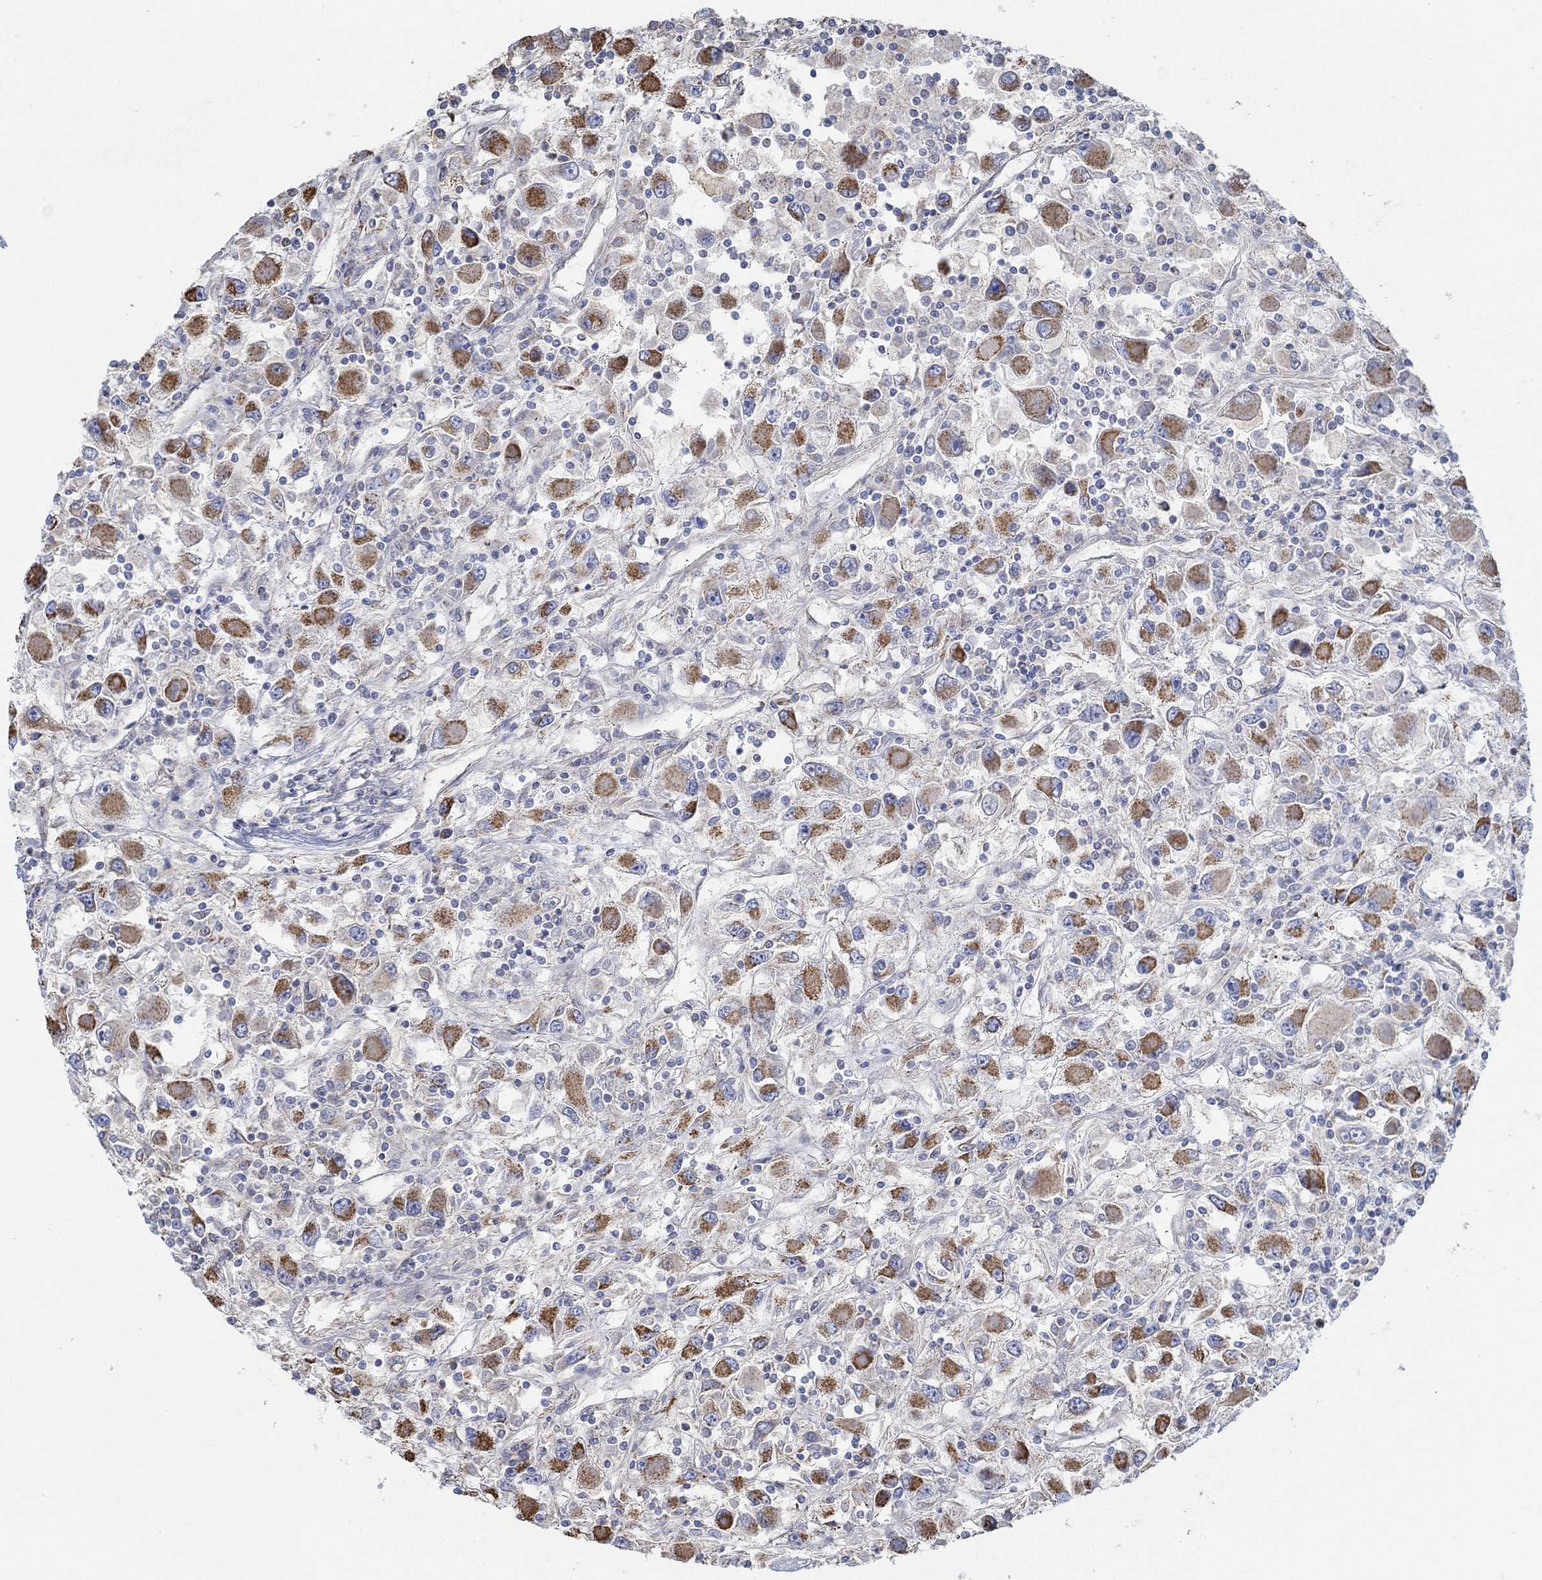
{"staining": {"intensity": "strong", "quantity": "25%-75%", "location": "cytoplasmic/membranous"}, "tissue": "renal cancer", "cell_type": "Tumor cells", "image_type": "cancer", "snomed": [{"axis": "morphology", "description": "Adenocarcinoma, NOS"}, {"axis": "topography", "description": "Kidney"}], "caption": "This micrograph exhibits renal cancer (adenocarcinoma) stained with IHC to label a protein in brown. The cytoplasmic/membranous of tumor cells show strong positivity for the protein. Nuclei are counter-stained blue.", "gene": "GLOD5", "patient": {"sex": "female", "age": 67}}